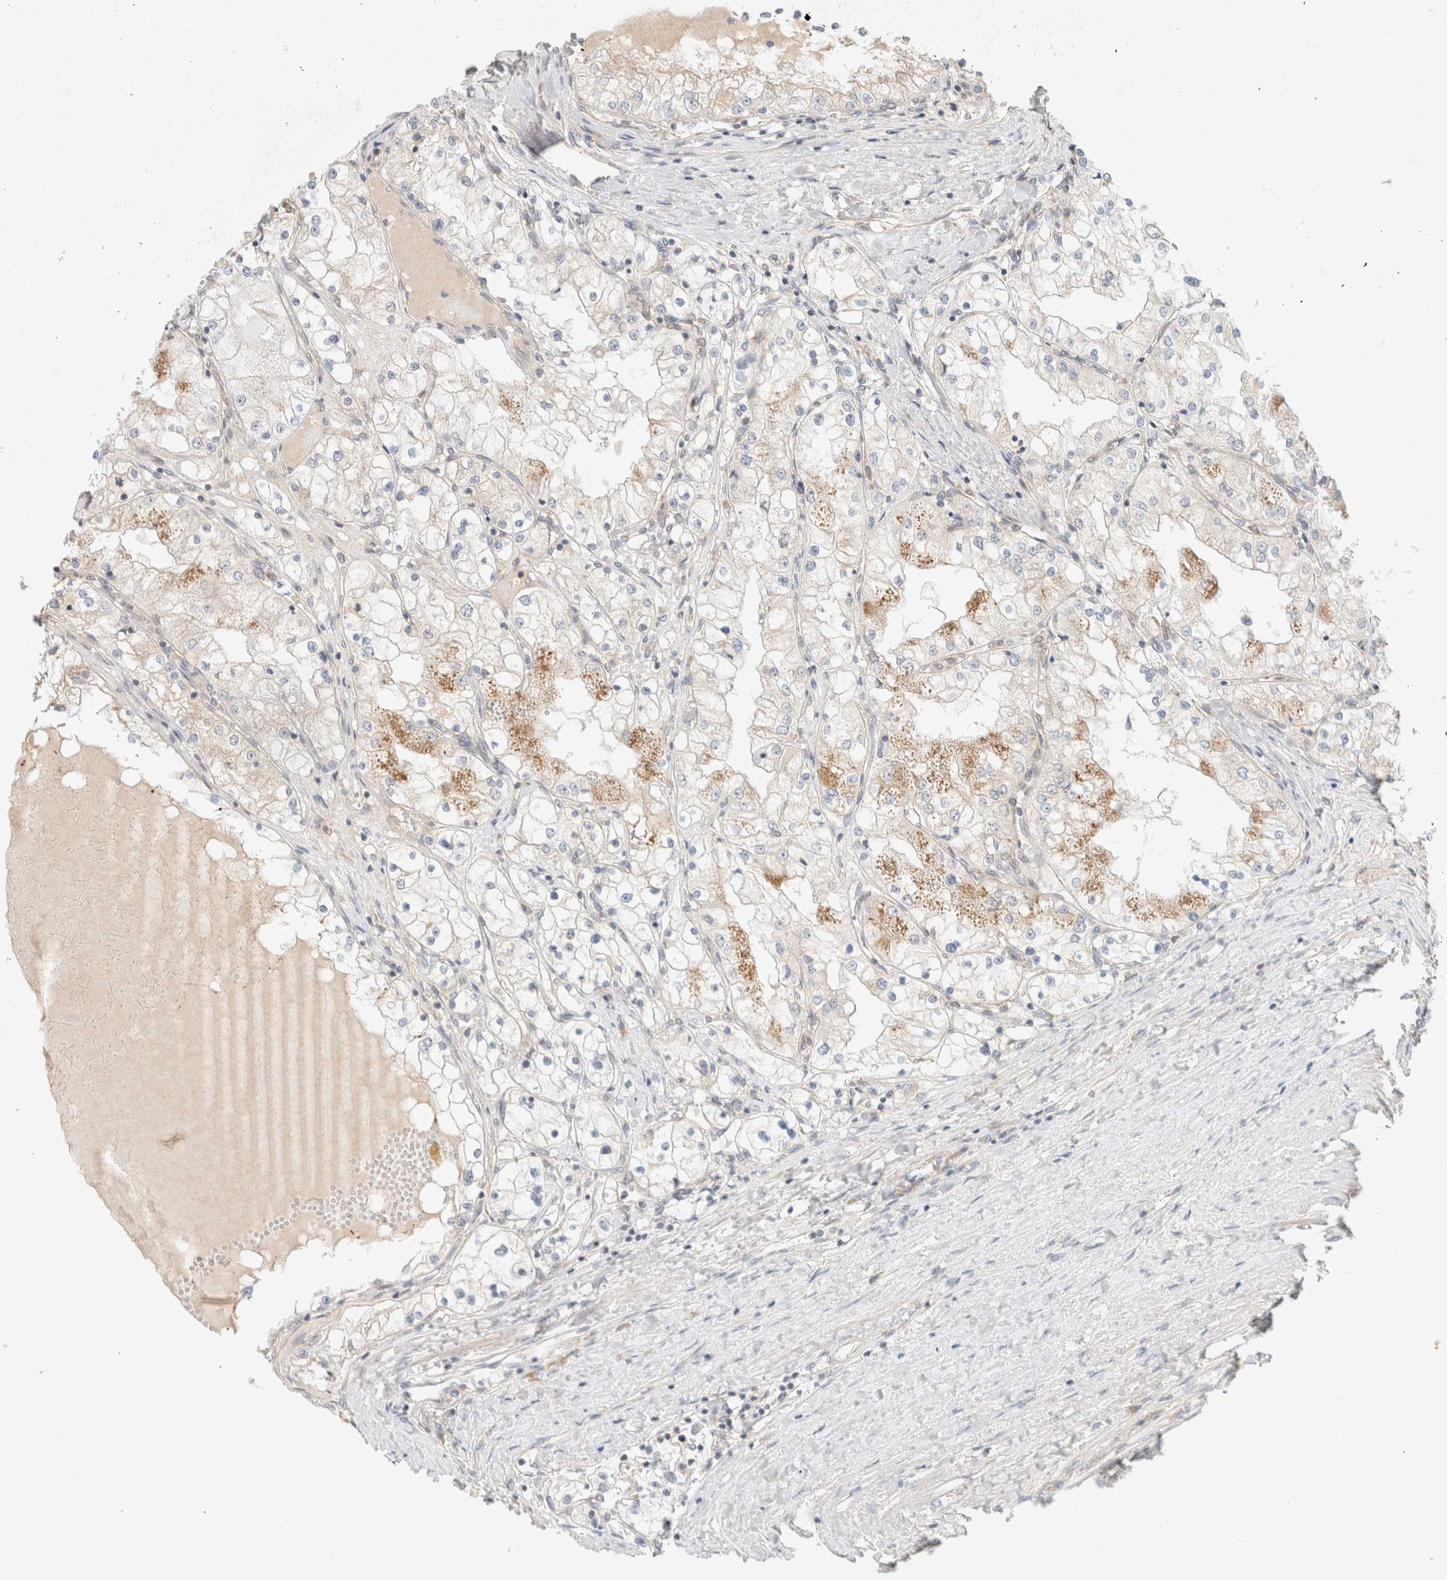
{"staining": {"intensity": "moderate", "quantity": "<25%", "location": "cytoplasmic/membranous"}, "tissue": "renal cancer", "cell_type": "Tumor cells", "image_type": "cancer", "snomed": [{"axis": "morphology", "description": "Adenocarcinoma, NOS"}, {"axis": "topography", "description": "Kidney"}], "caption": "High-power microscopy captured an immunohistochemistry photomicrograph of renal cancer, revealing moderate cytoplasmic/membranous expression in about <25% of tumor cells.", "gene": "MARK3", "patient": {"sex": "male", "age": 68}}